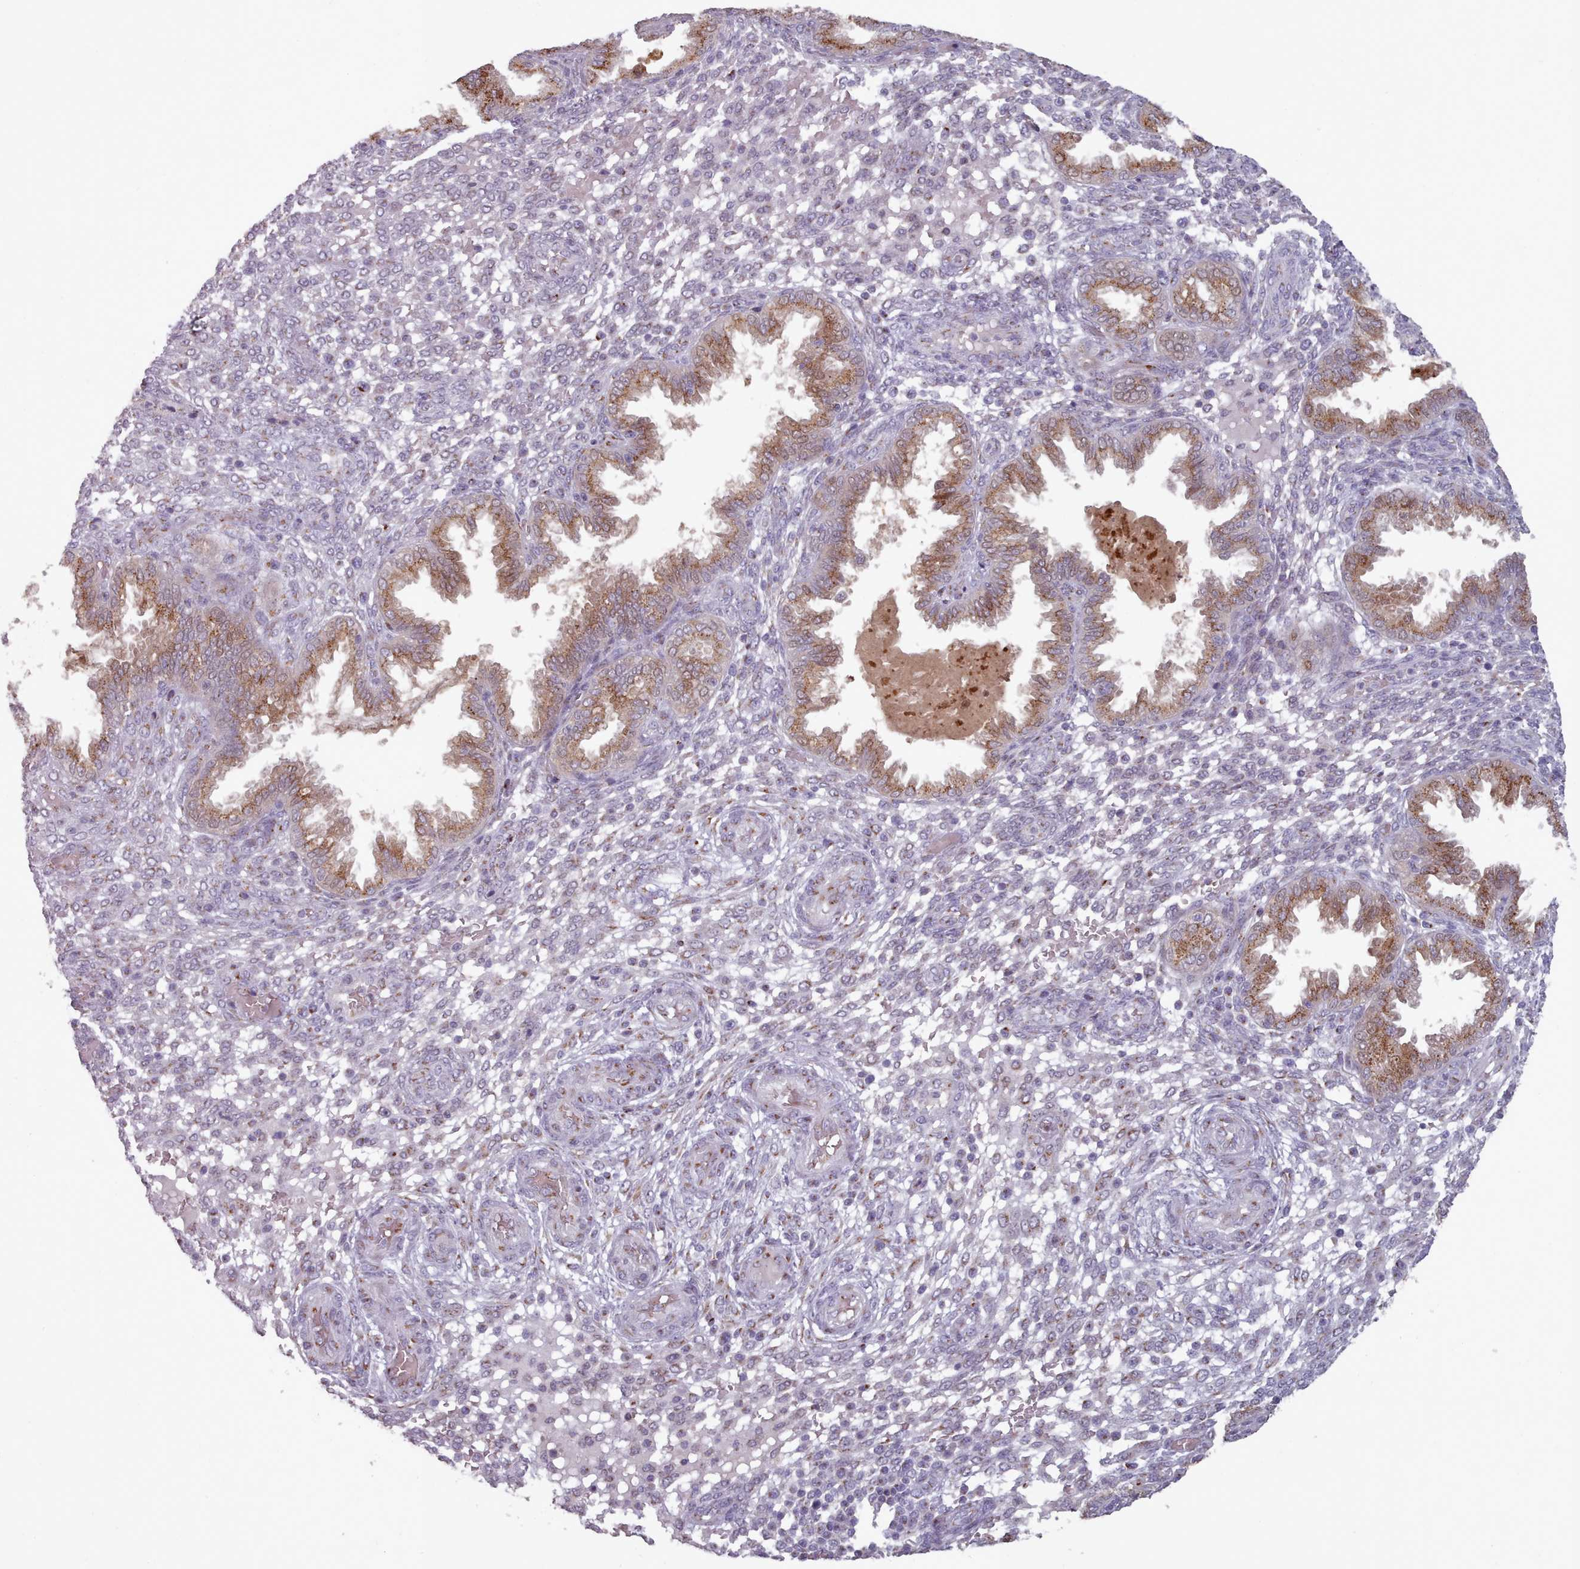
{"staining": {"intensity": "negative", "quantity": "none", "location": "none"}, "tissue": "endometrium", "cell_type": "Cells in endometrial stroma", "image_type": "normal", "snomed": [{"axis": "morphology", "description": "Normal tissue, NOS"}, {"axis": "topography", "description": "Endometrium"}], "caption": "Immunohistochemistry histopathology image of normal endometrium: human endometrium stained with DAB reveals no significant protein positivity in cells in endometrial stroma.", "gene": "MAN1B1", "patient": {"sex": "female", "age": 33}}